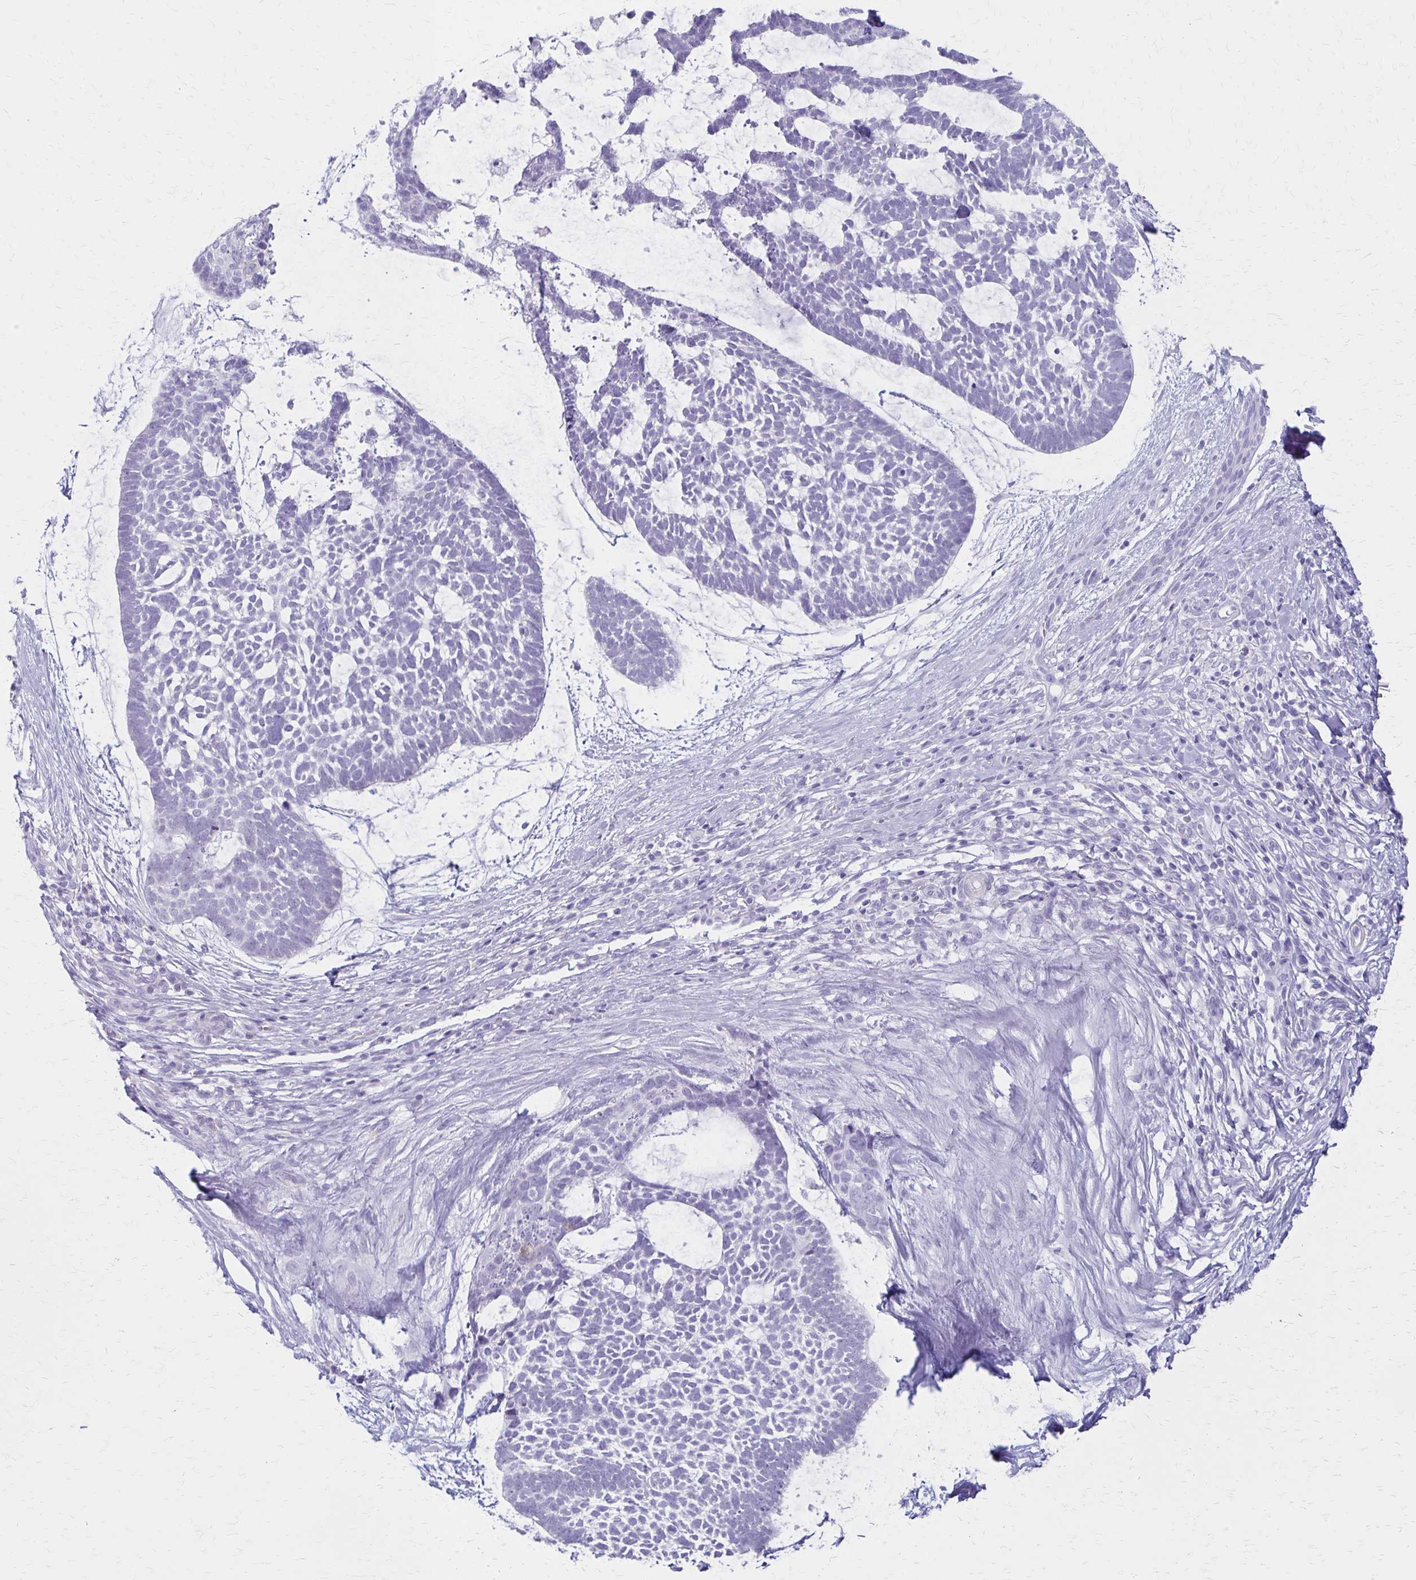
{"staining": {"intensity": "negative", "quantity": "none", "location": "none"}, "tissue": "skin cancer", "cell_type": "Tumor cells", "image_type": "cancer", "snomed": [{"axis": "morphology", "description": "Basal cell carcinoma"}, {"axis": "topography", "description": "Skin"}], "caption": "Basal cell carcinoma (skin) stained for a protein using immunohistochemistry demonstrates no staining tumor cells.", "gene": "IVL", "patient": {"sex": "male", "age": 64}}